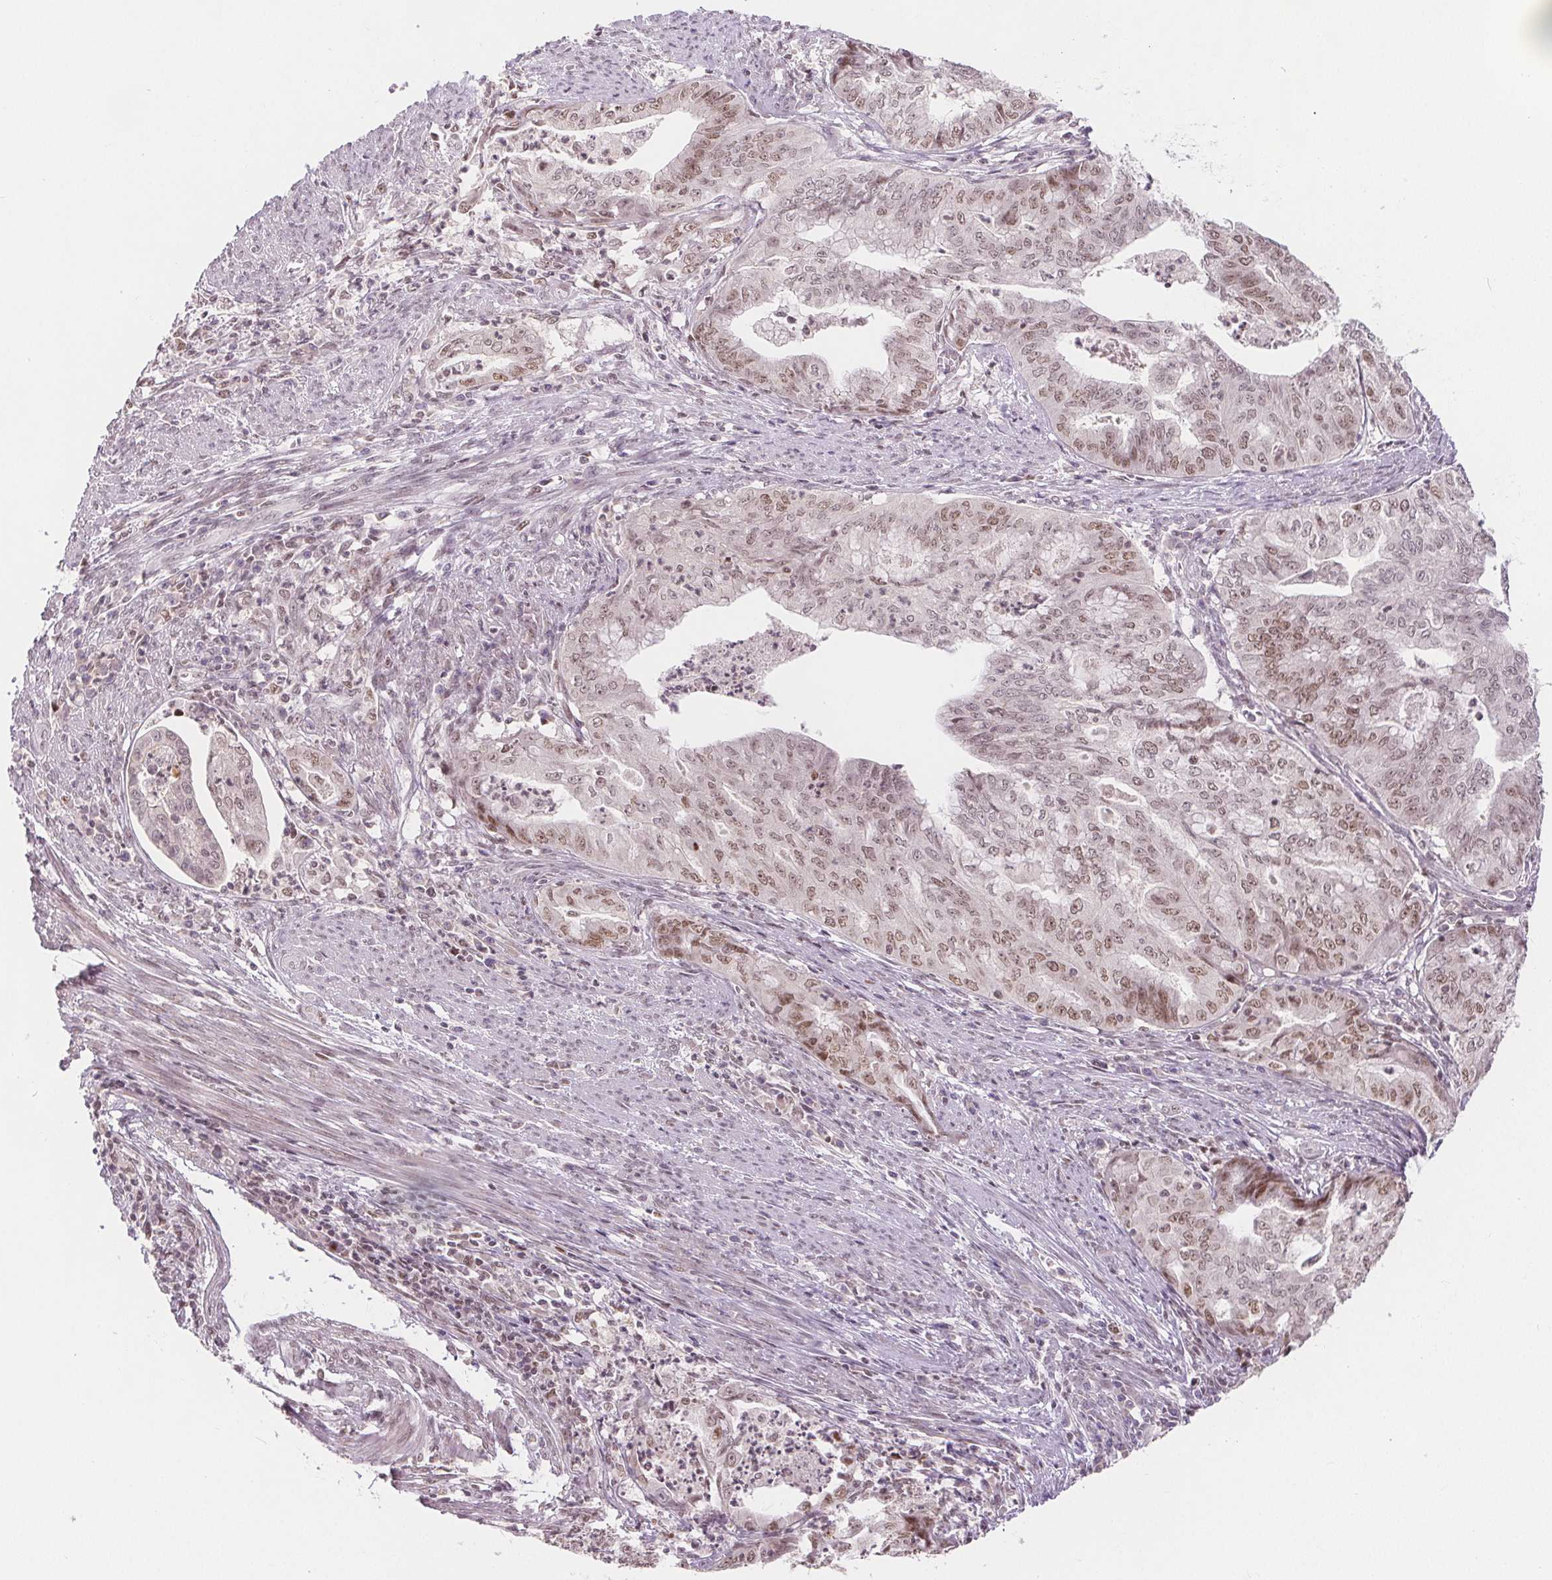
{"staining": {"intensity": "moderate", "quantity": "25%-75%", "location": "nuclear"}, "tissue": "endometrial cancer", "cell_type": "Tumor cells", "image_type": "cancer", "snomed": [{"axis": "morphology", "description": "Adenocarcinoma, NOS"}, {"axis": "topography", "description": "Endometrium"}], "caption": "IHC staining of endometrial cancer, which reveals medium levels of moderate nuclear positivity in approximately 25%-75% of tumor cells indicating moderate nuclear protein expression. The staining was performed using DAB (brown) for protein detection and nuclei were counterstained in hematoxylin (blue).", "gene": "DEK", "patient": {"sex": "female", "age": 79}}